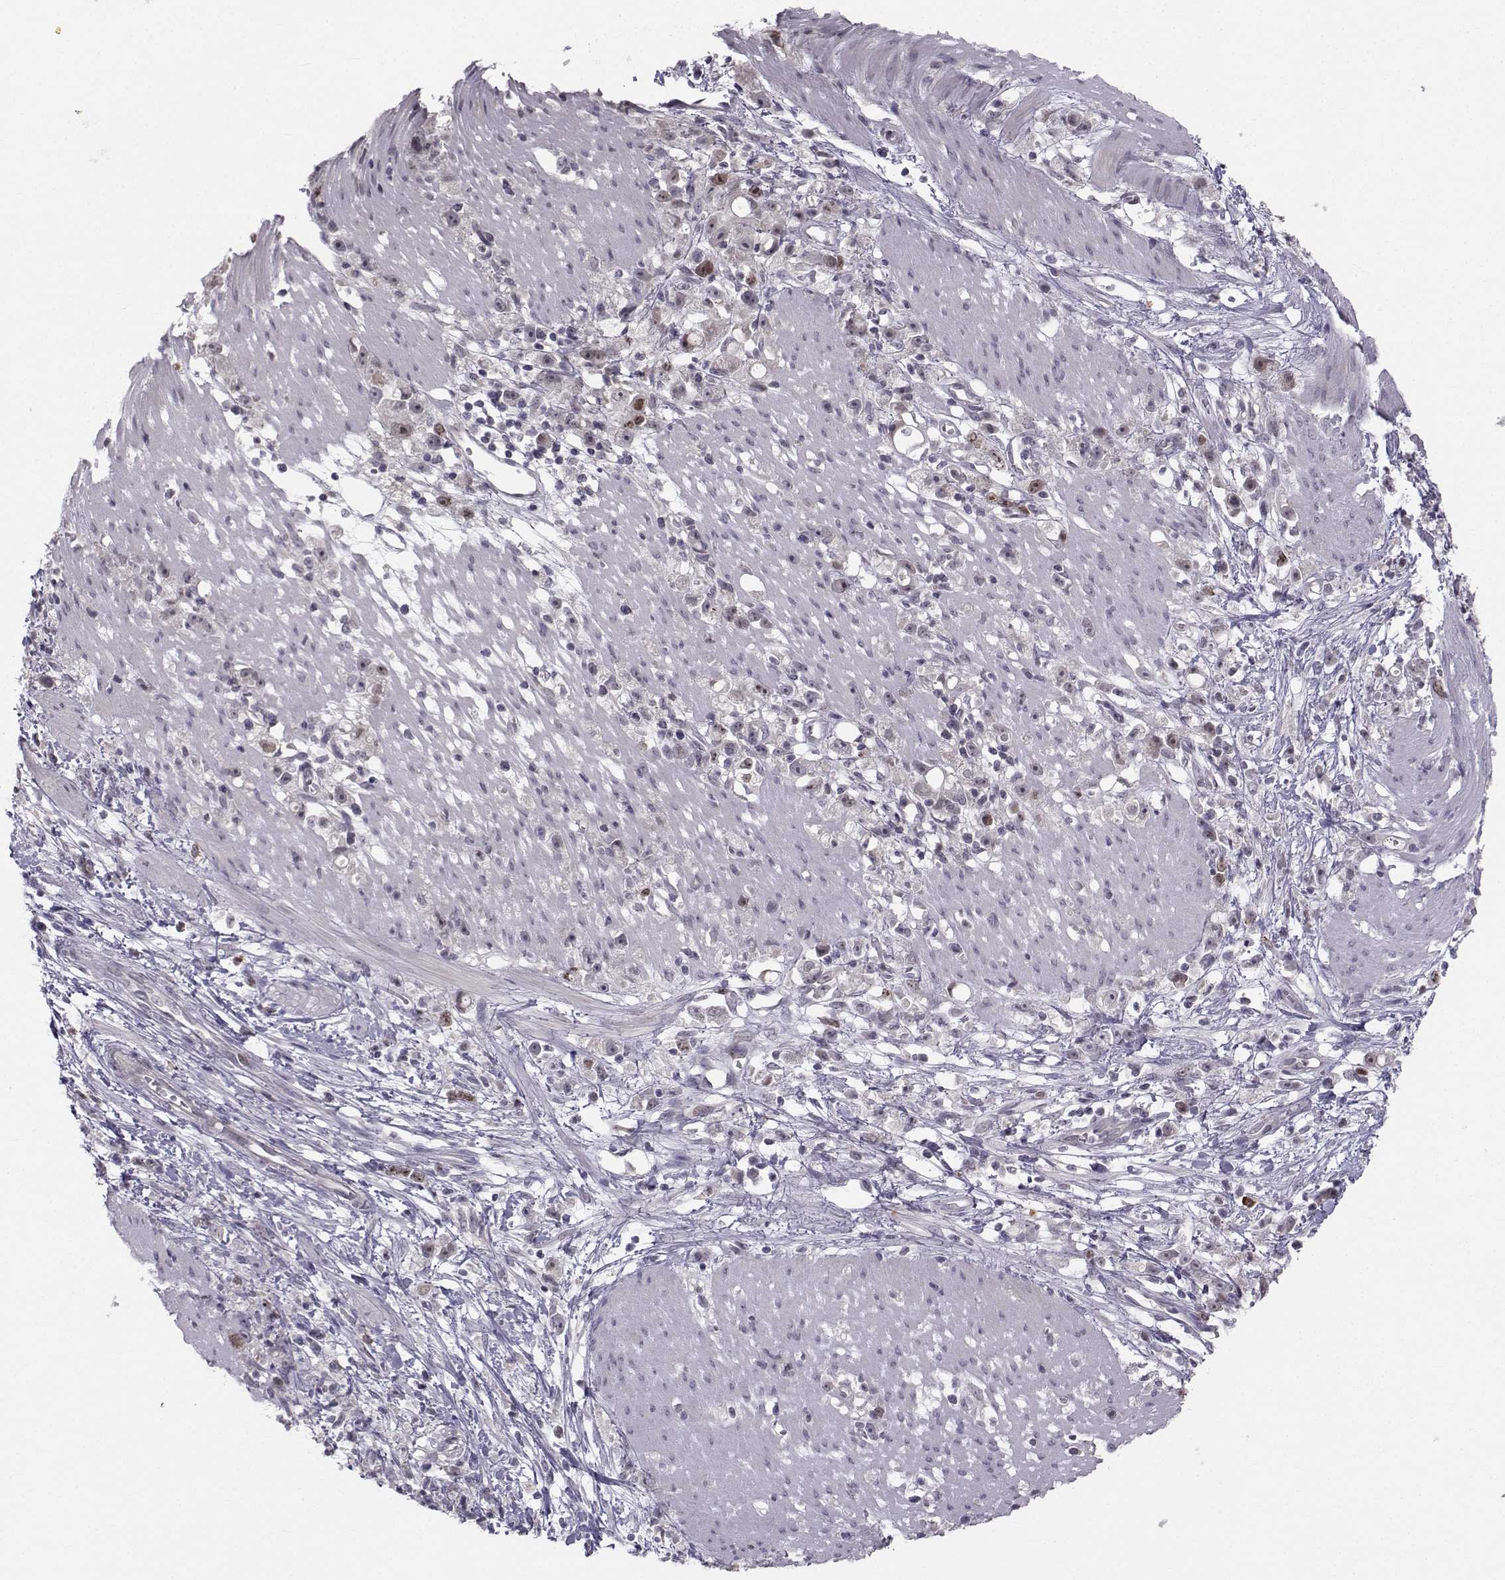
{"staining": {"intensity": "moderate", "quantity": "<25%", "location": "nuclear"}, "tissue": "stomach cancer", "cell_type": "Tumor cells", "image_type": "cancer", "snomed": [{"axis": "morphology", "description": "Adenocarcinoma, NOS"}, {"axis": "topography", "description": "Stomach"}], "caption": "Immunohistochemical staining of human adenocarcinoma (stomach) shows low levels of moderate nuclear protein expression in approximately <25% of tumor cells. The protein is stained brown, and the nuclei are stained in blue (DAB IHC with brightfield microscopy, high magnification).", "gene": "LRP8", "patient": {"sex": "female", "age": 59}}